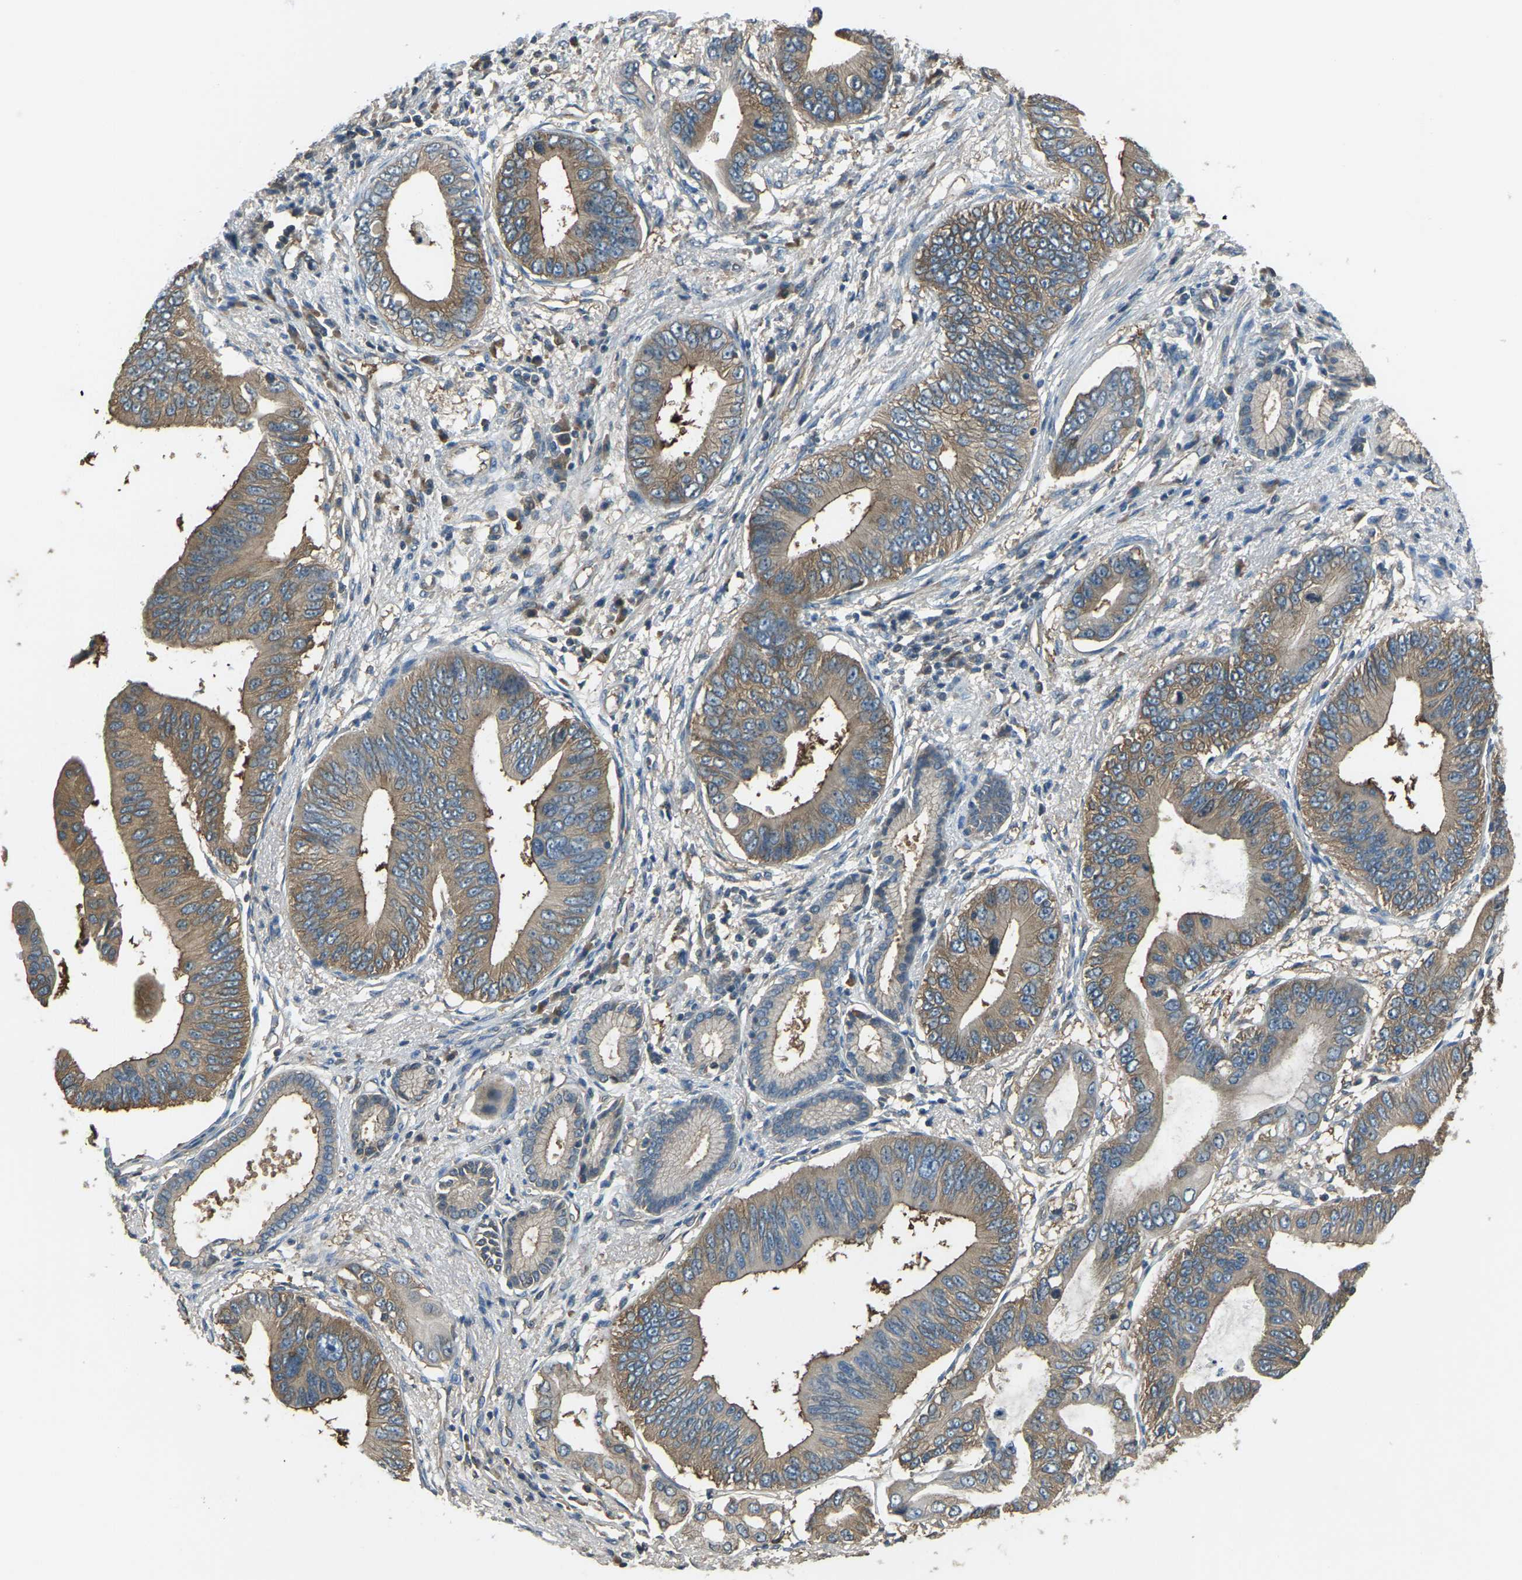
{"staining": {"intensity": "moderate", "quantity": ">75%", "location": "cytoplasmic/membranous"}, "tissue": "pancreatic cancer", "cell_type": "Tumor cells", "image_type": "cancer", "snomed": [{"axis": "morphology", "description": "Adenocarcinoma, NOS"}, {"axis": "topography", "description": "Pancreas"}], "caption": "The immunohistochemical stain shows moderate cytoplasmic/membranous staining in tumor cells of pancreatic cancer tissue.", "gene": "AIMP1", "patient": {"sex": "male", "age": 77}}